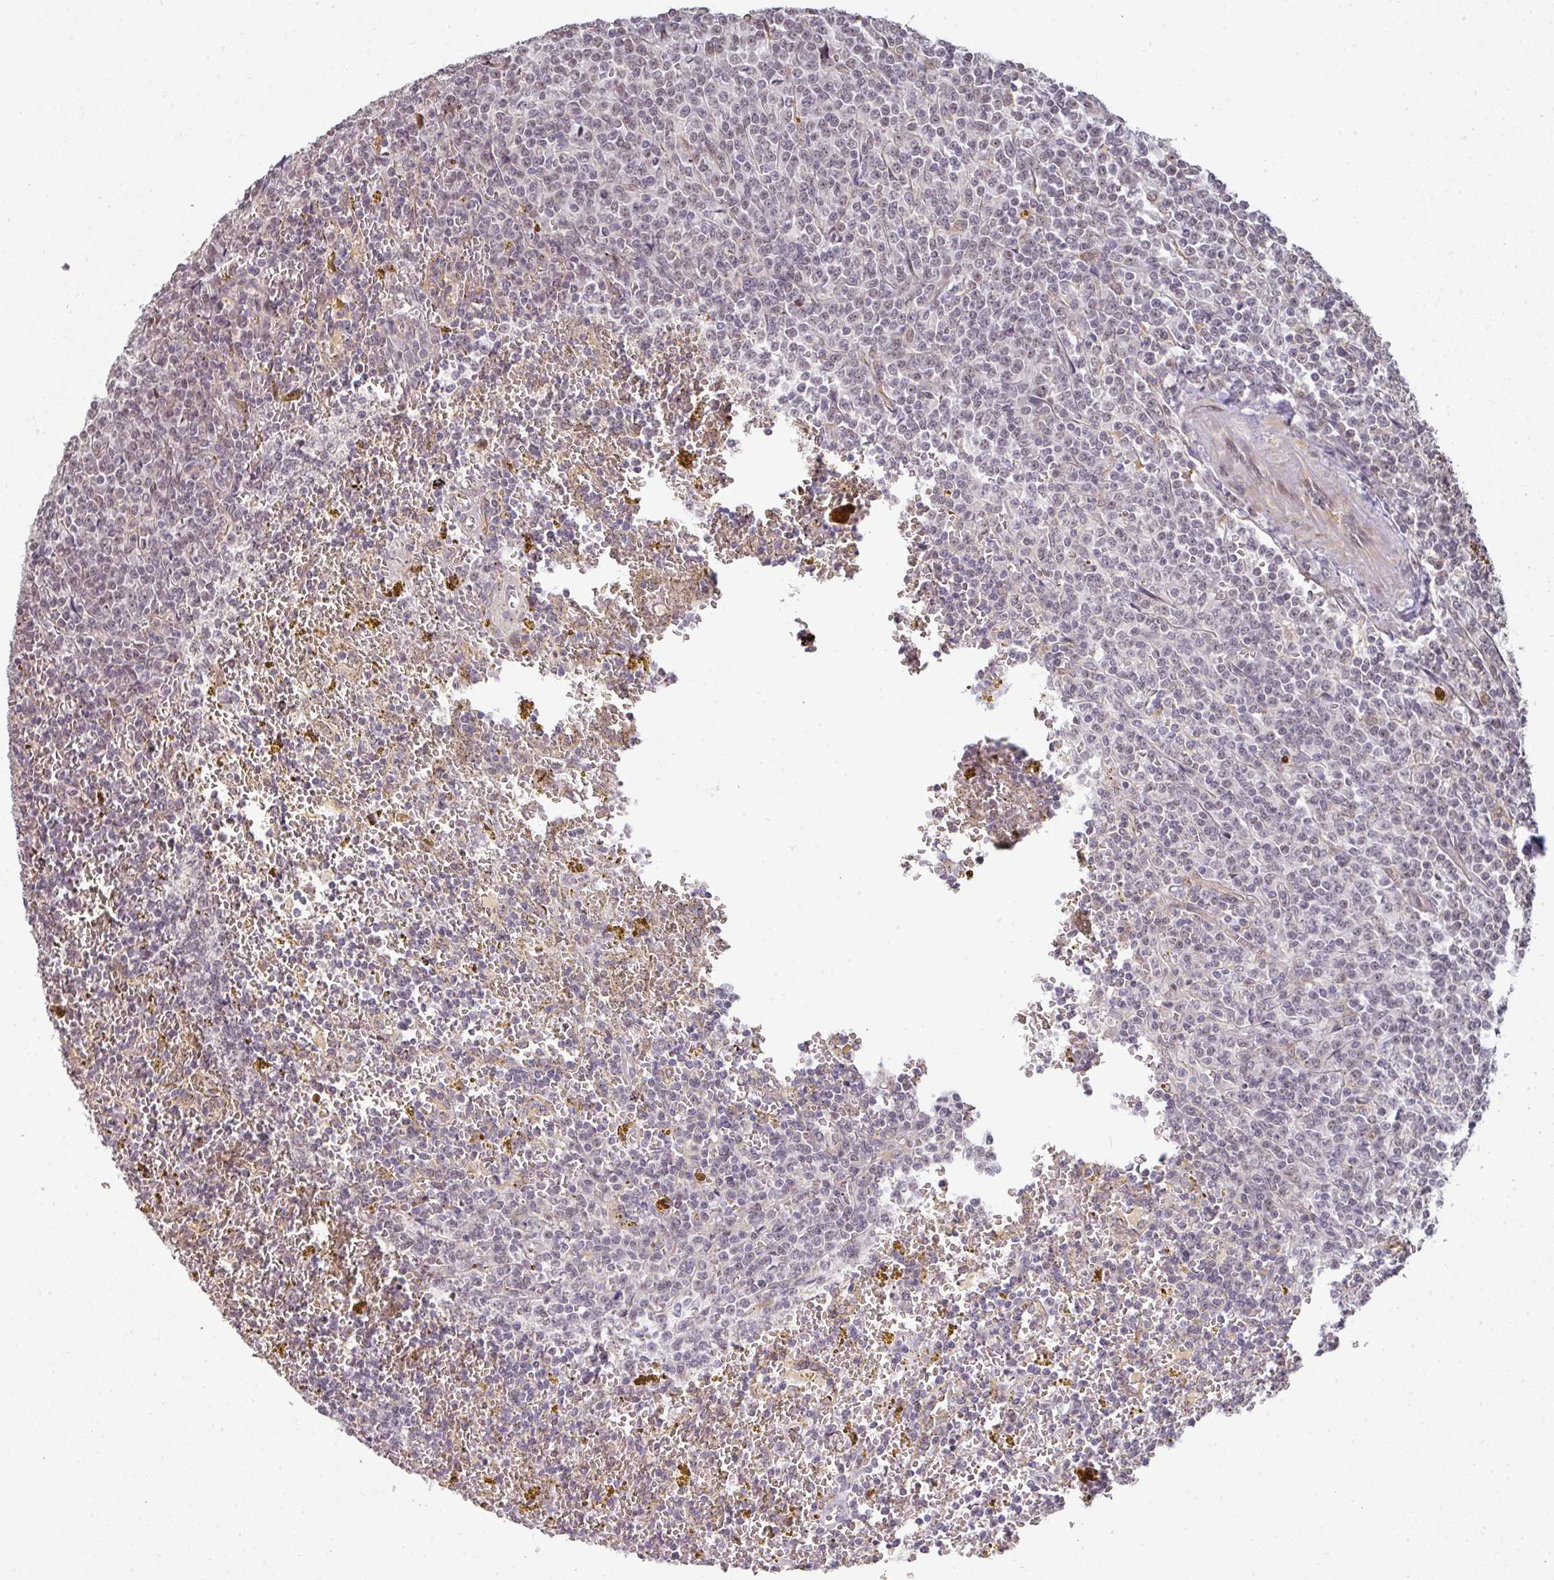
{"staining": {"intensity": "negative", "quantity": "none", "location": "none"}, "tissue": "lymphoma", "cell_type": "Tumor cells", "image_type": "cancer", "snomed": [{"axis": "morphology", "description": "Malignant lymphoma, non-Hodgkin's type, Low grade"}, {"axis": "topography", "description": "Spleen"}, {"axis": "topography", "description": "Lymph node"}], "caption": "IHC image of neoplastic tissue: lymphoma stained with DAB reveals no significant protein positivity in tumor cells.", "gene": "GTF2H3", "patient": {"sex": "female", "age": 66}}